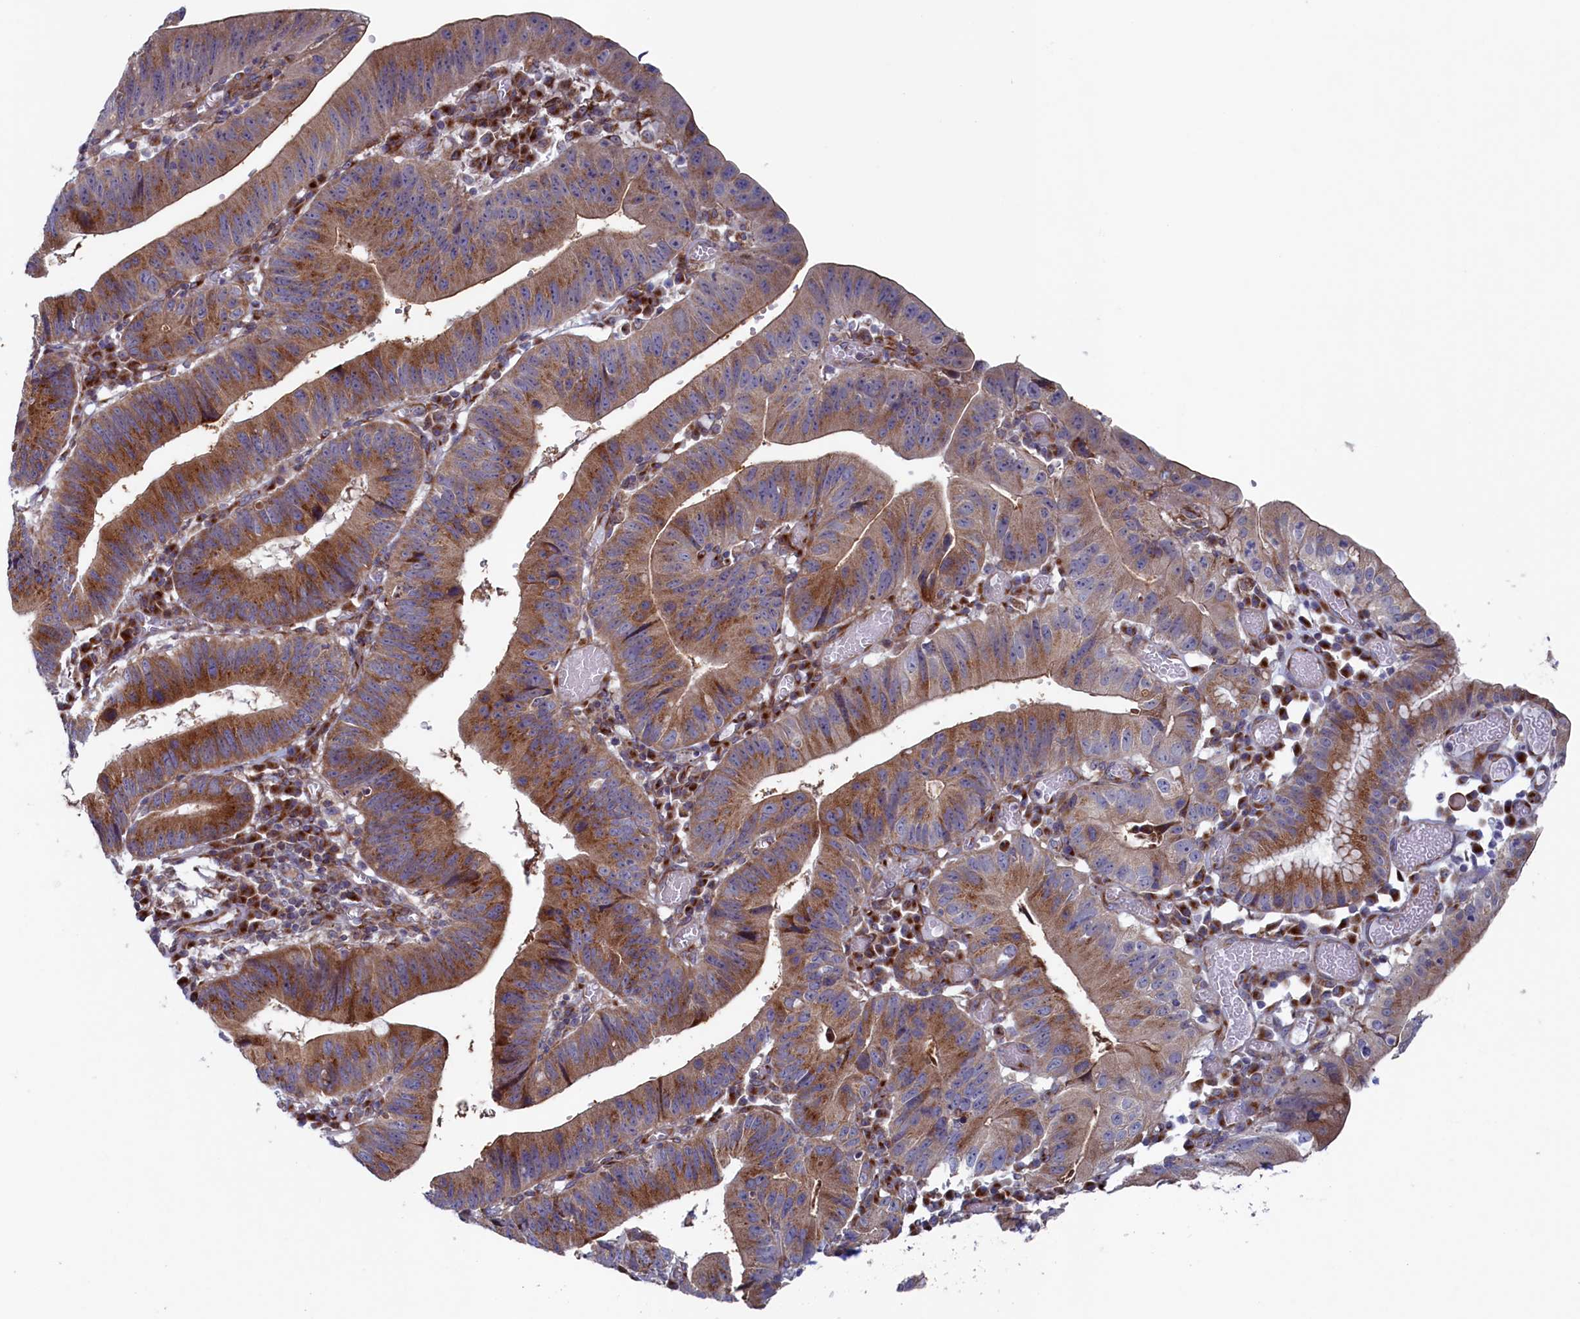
{"staining": {"intensity": "moderate", "quantity": ">75%", "location": "cytoplasmic/membranous"}, "tissue": "stomach cancer", "cell_type": "Tumor cells", "image_type": "cancer", "snomed": [{"axis": "morphology", "description": "Adenocarcinoma, NOS"}, {"axis": "topography", "description": "Stomach"}], "caption": "A high-resolution photomicrograph shows immunohistochemistry staining of stomach cancer, which shows moderate cytoplasmic/membranous positivity in approximately >75% of tumor cells.", "gene": "MTFMT", "patient": {"sex": "male", "age": 59}}